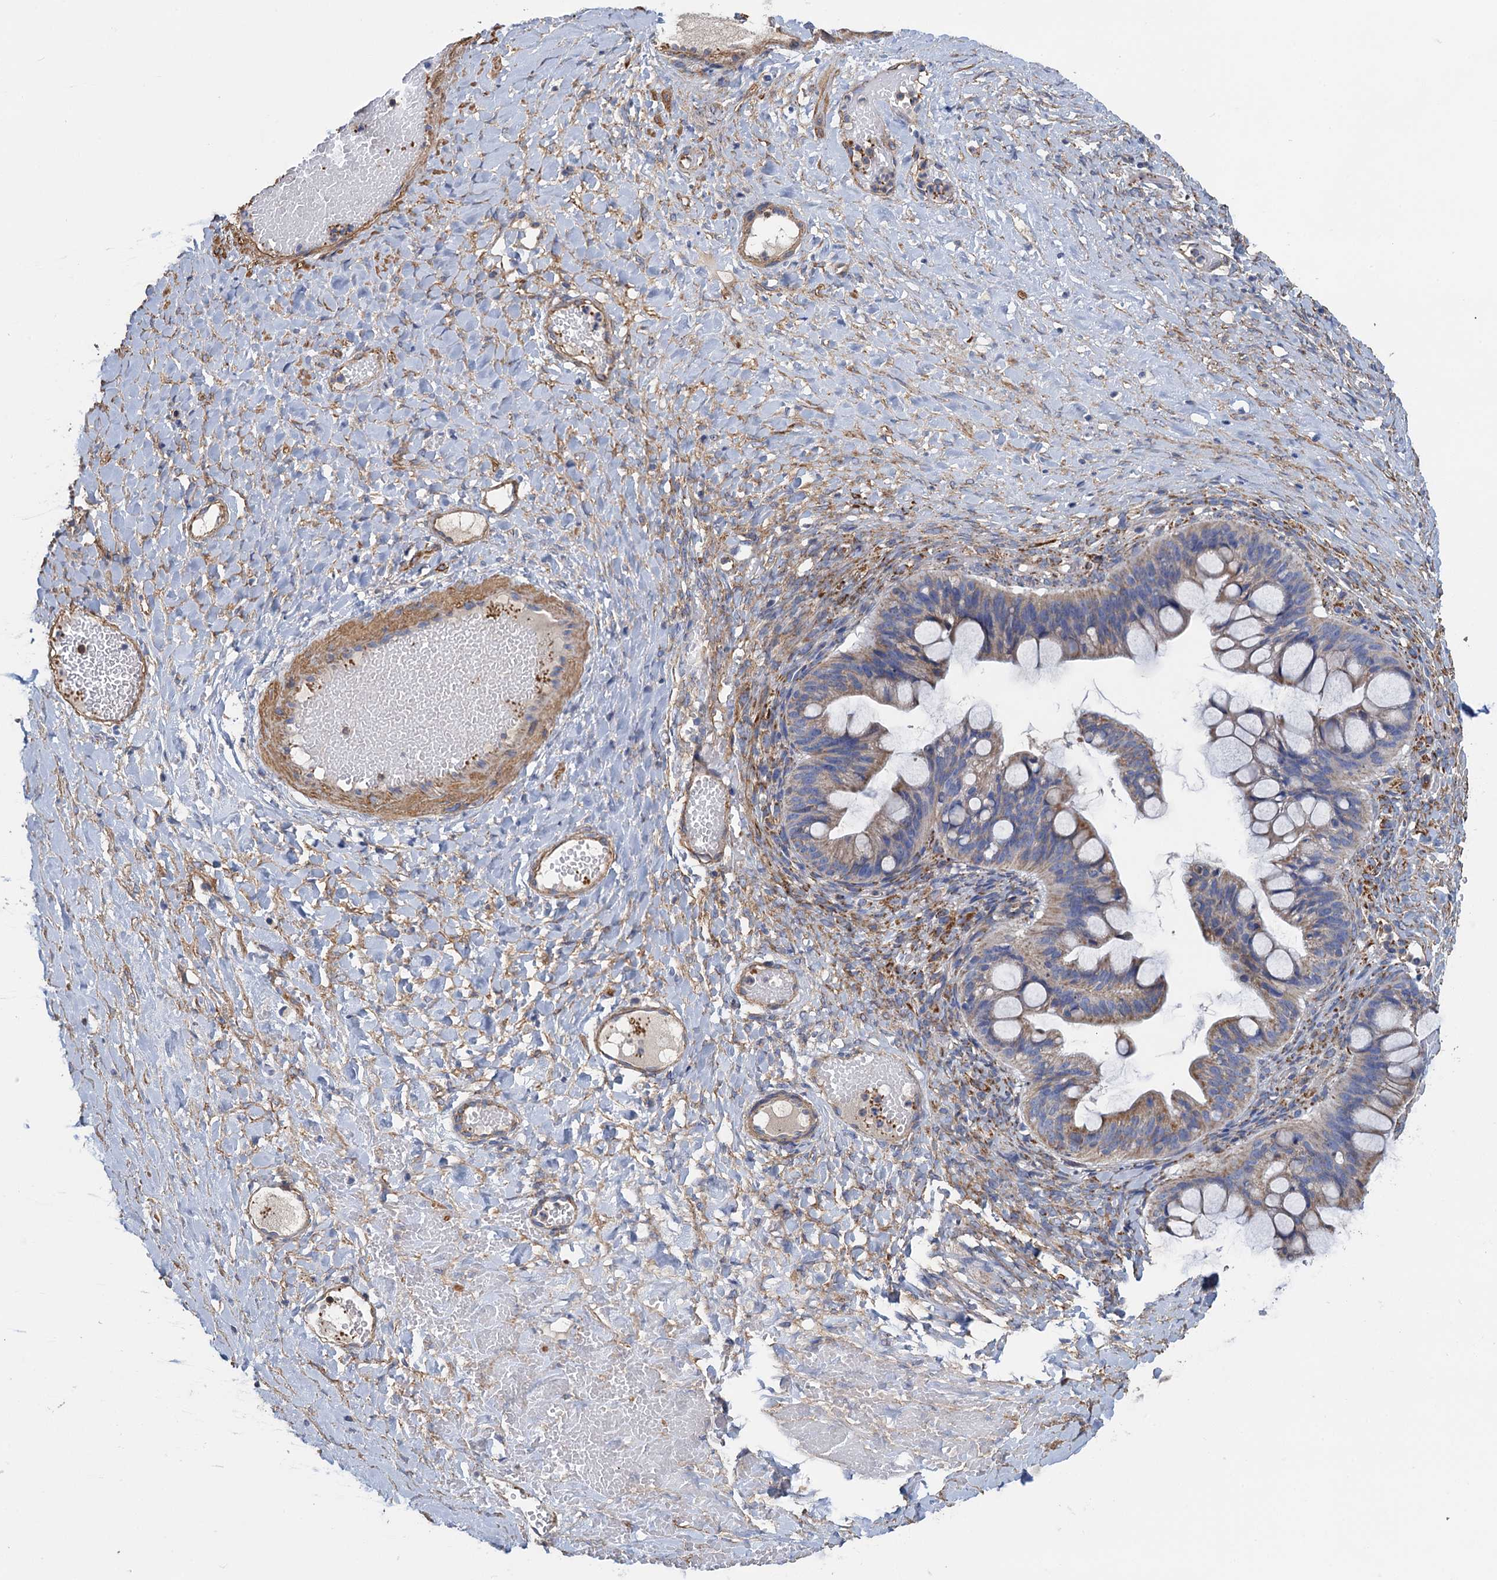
{"staining": {"intensity": "moderate", "quantity": "25%-75%", "location": "cytoplasmic/membranous"}, "tissue": "ovarian cancer", "cell_type": "Tumor cells", "image_type": "cancer", "snomed": [{"axis": "morphology", "description": "Cystadenocarcinoma, mucinous, NOS"}, {"axis": "topography", "description": "Ovary"}], "caption": "Immunohistochemical staining of human mucinous cystadenocarcinoma (ovarian) reveals medium levels of moderate cytoplasmic/membranous protein staining in about 25%-75% of tumor cells.", "gene": "GCSH", "patient": {"sex": "female", "age": 73}}